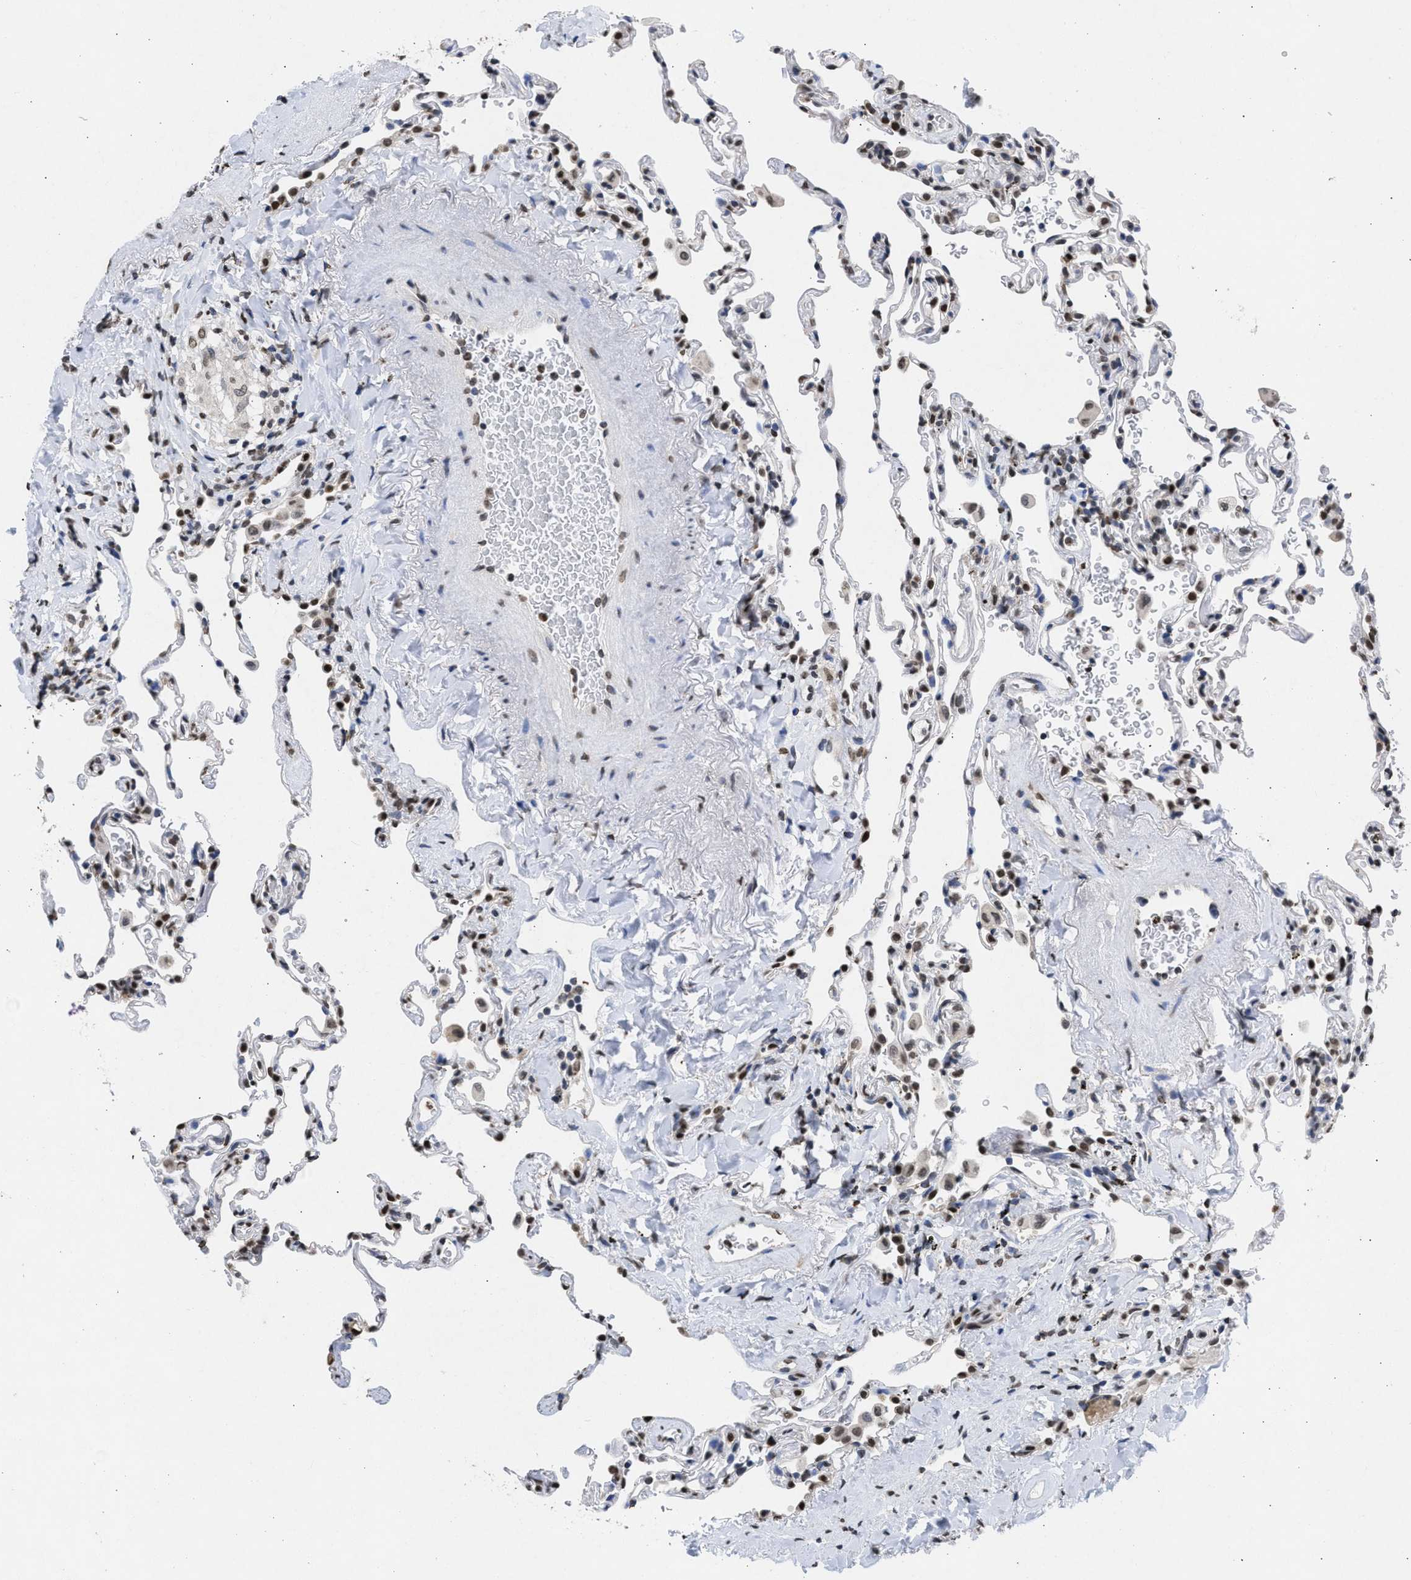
{"staining": {"intensity": "moderate", "quantity": "25%-75%", "location": "nuclear"}, "tissue": "lung", "cell_type": "Alveolar cells", "image_type": "normal", "snomed": [{"axis": "morphology", "description": "Normal tissue, NOS"}, {"axis": "topography", "description": "Lung"}], "caption": "This micrograph displays benign lung stained with immunohistochemistry (IHC) to label a protein in brown. The nuclear of alveolar cells show moderate positivity for the protein. Nuclei are counter-stained blue.", "gene": "NUP35", "patient": {"sex": "male", "age": 59}}